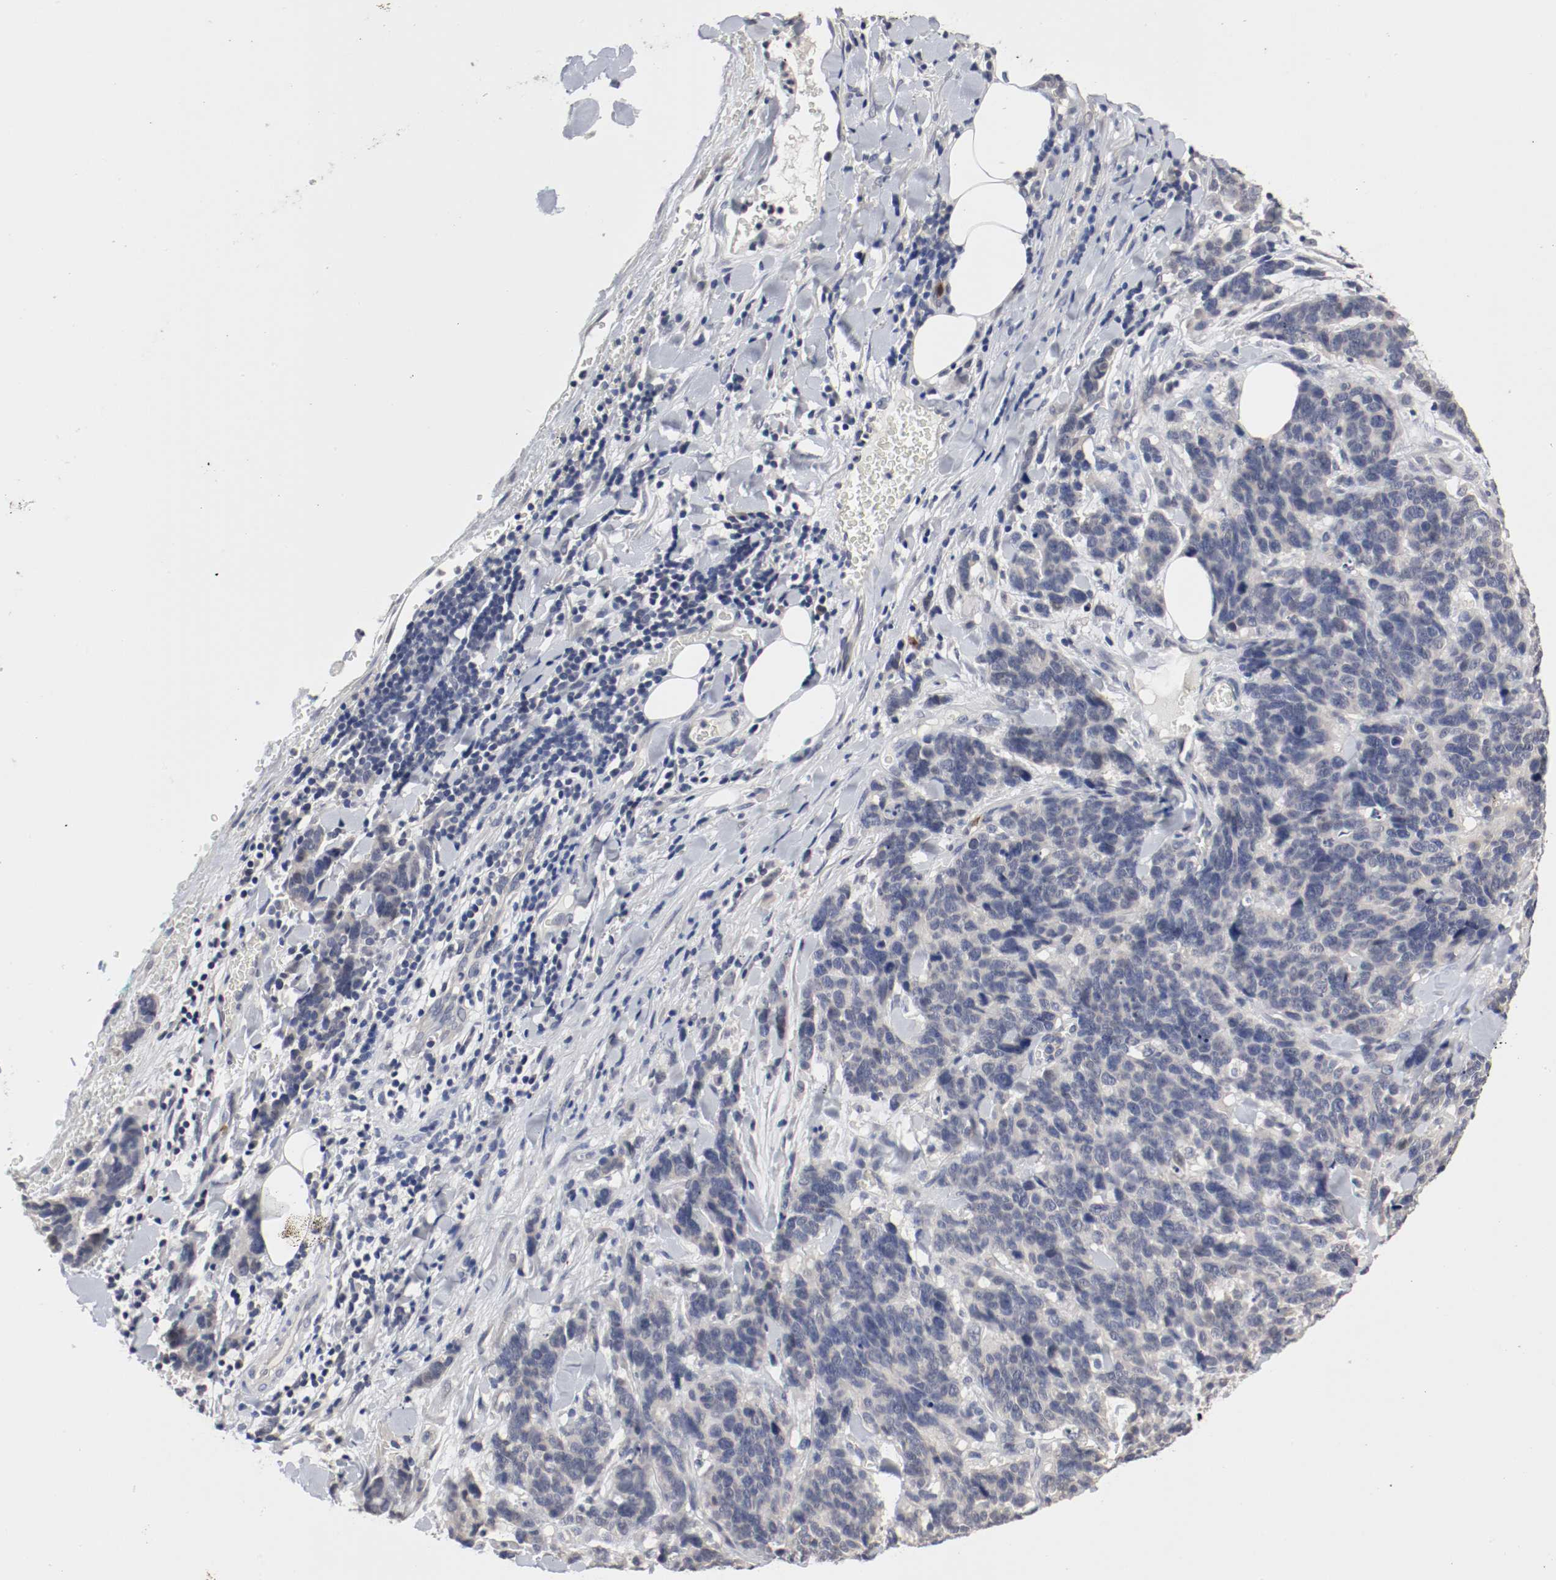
{"staining": {"intensity": "negative", "quantity": "none", "location": "none"}, "tissue": "lung cancer", "cell_type": "Tumor cells", "image_type": "cancer", "snomed": [{"axis": "morphology", "description": "Neoplasm, malignant, NOS"}, {"axis": "topography", "description": "Lung"}], "caption": "The histopathology image shows no significant staining in tumor cells of lung cancer.", "gene": "CEBPE", "patient": {"sex": "female", "age": 58}}